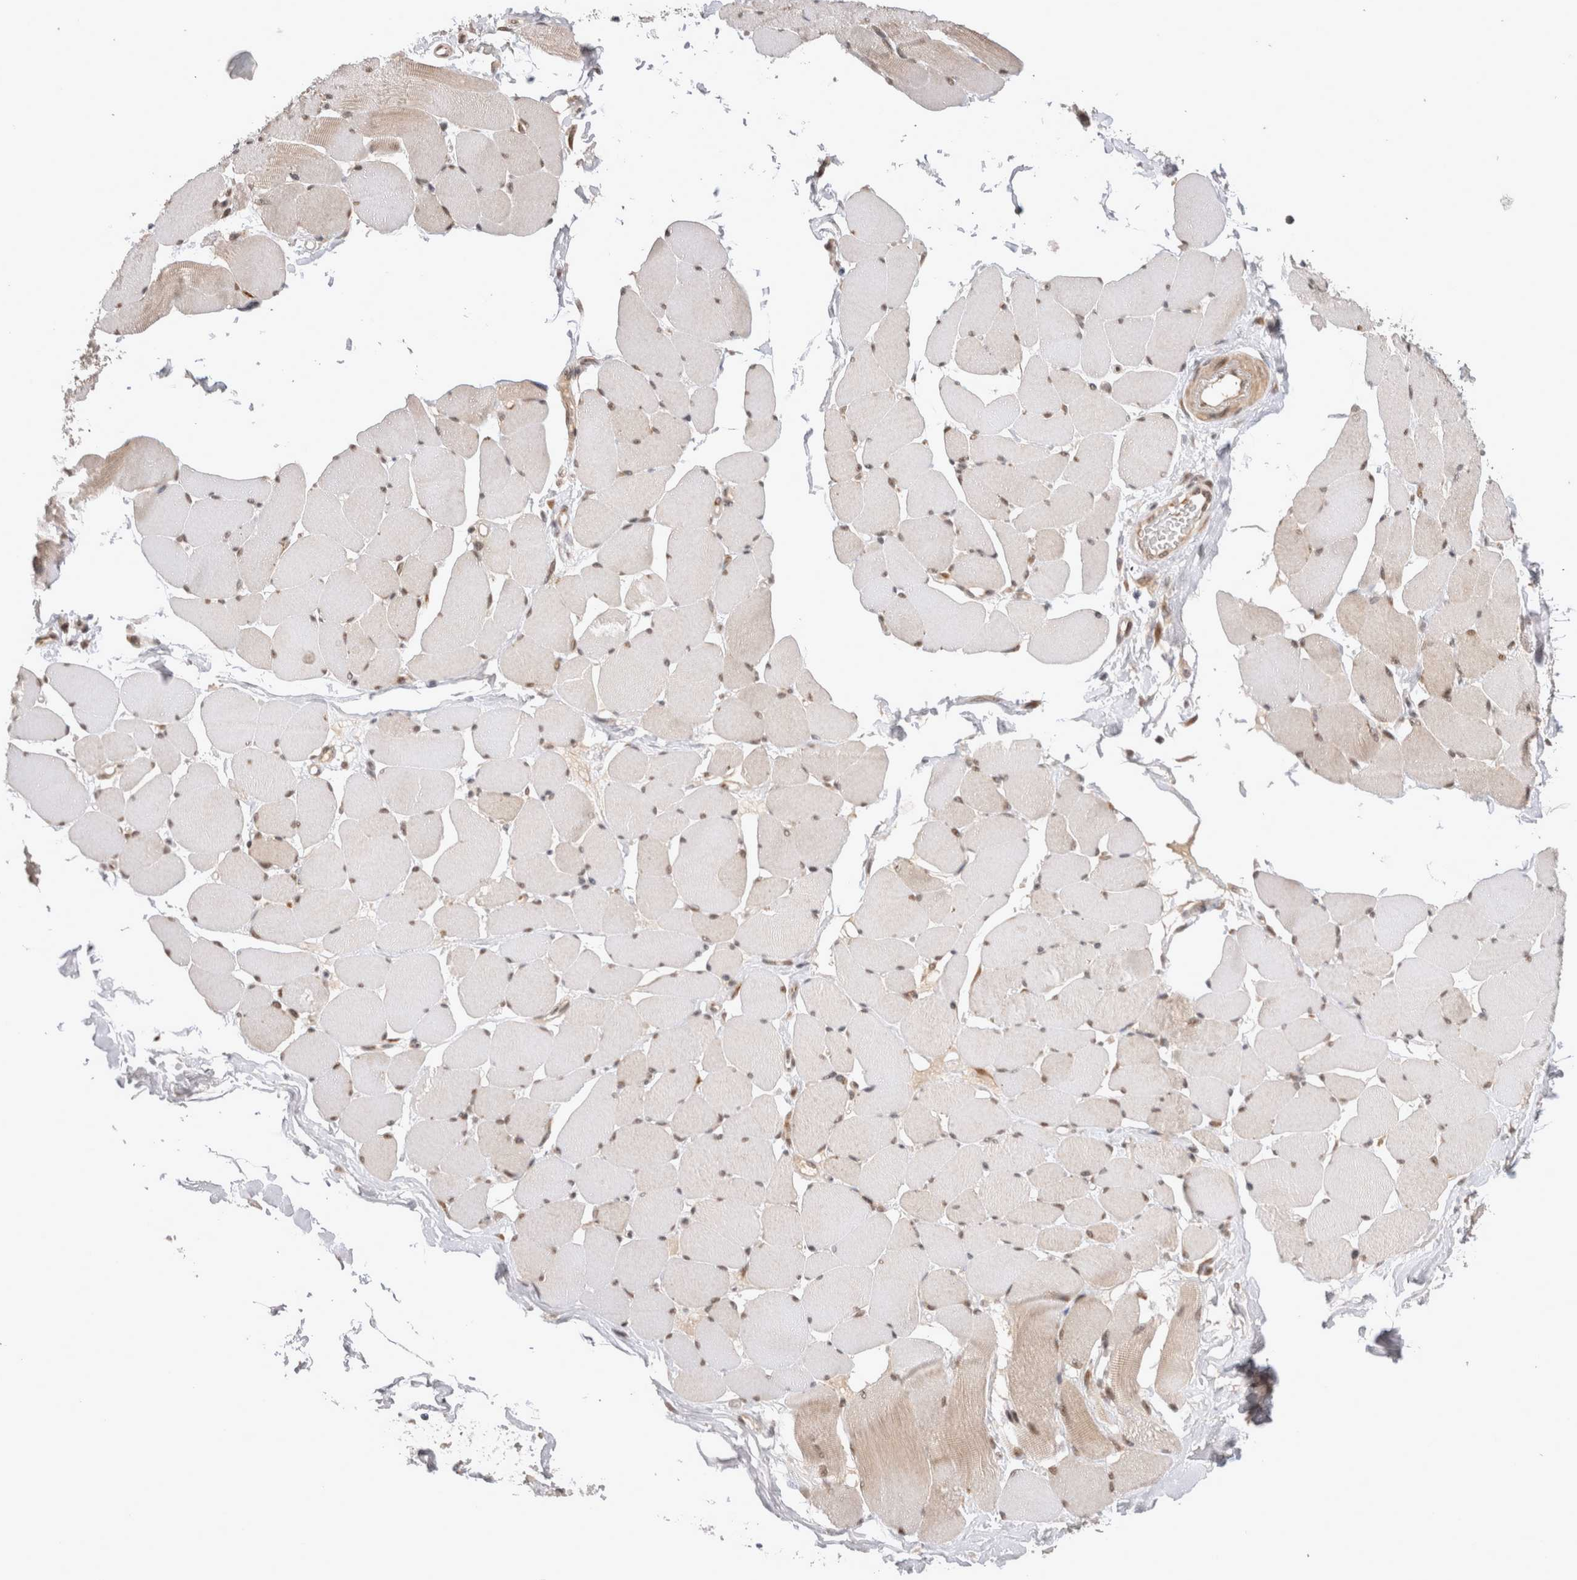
{"staining": {"intensity": "weak", "quantity": "25%-75%", "location": "cytoplasmic/membranous,nuclear"}, "tissue": "skeletal muscle", "cell_type": "Myocytes", "image_type": "normal", "snomed": [{"axis": "morphology", "description": "Normal tissue, NOS"}, {"axis": "topography", "description": "Skin"}, {"axis": "topography", "description": "Skeletal muscle"}], "caption": "Immunohistochemical staining of unremarkable skeletal muscle reveals weak cytoplasmic/membranous,nuclear protein staining in about 25%-75% of myocytes. (DAB (3,3'-diaminobenzidine) = brown stain, brightfield microscopy at high magnification).", "gene": "TMEM65", "patient": {"sex": "male", "age": 83}}